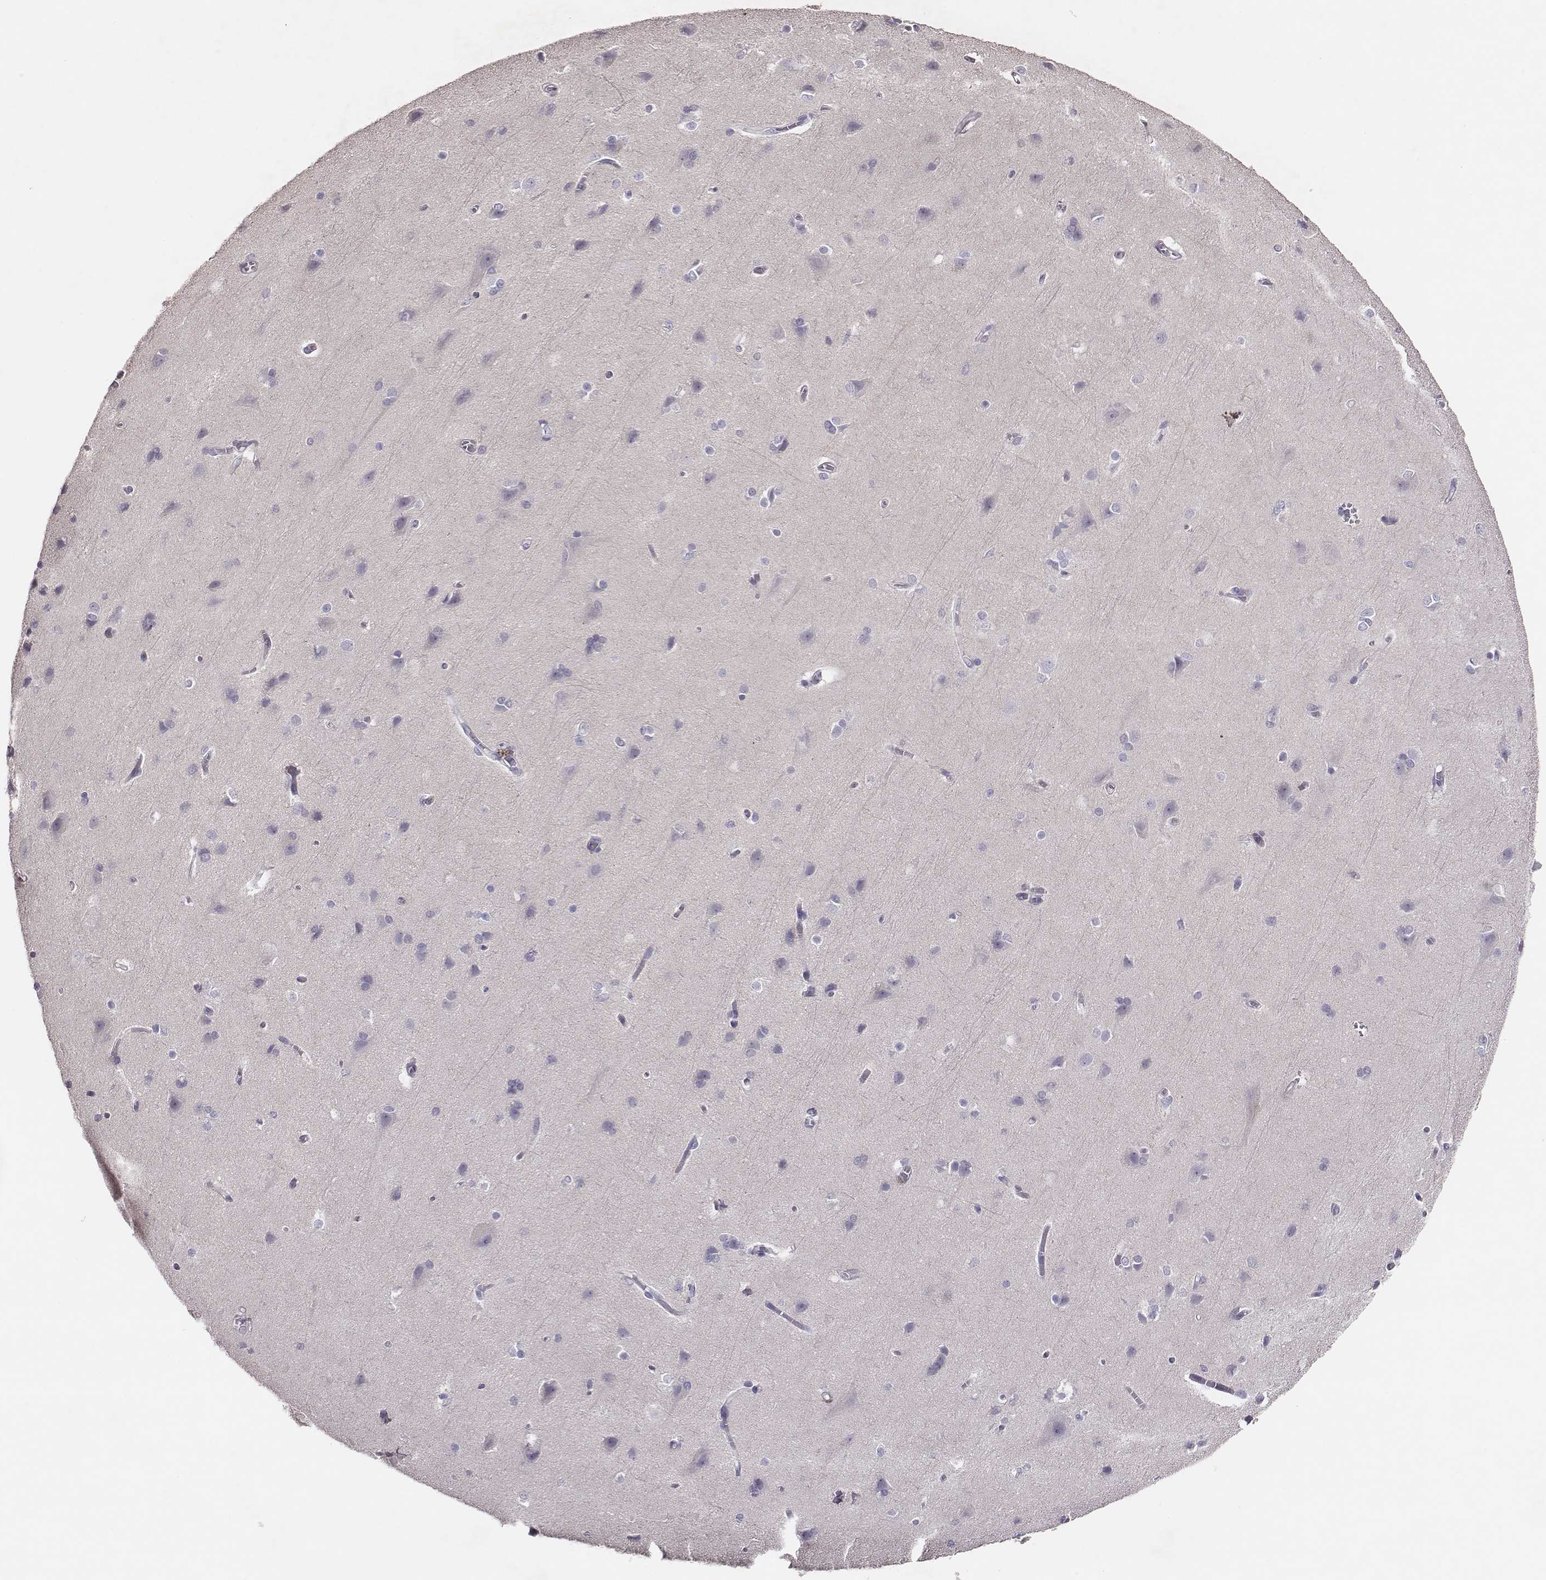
{"staining": {"intensity": "negative", "quantity": "none", "location": "none"}, "tissue": "cerebral cortex", "cell_type": "Endothelial cells", "image_type": "normal", "snomed": [{"axis": "morphology", "description": "Normal tissue, NOS"}, {"axis": "topography", "description": "Cerebral cortex"}], "caption": "High power microscopy histopathology image of an immunohistochemistry (IHC) photomicrograph of benign cerebral cortex, revealing no significant expression in endothelial cells. The staining is performed using DAB brown chromogen with nuclei counter-stained in using hematoxylin.", "gene": "P2RY10", "patient": {"sex": "male", "age": 37}}